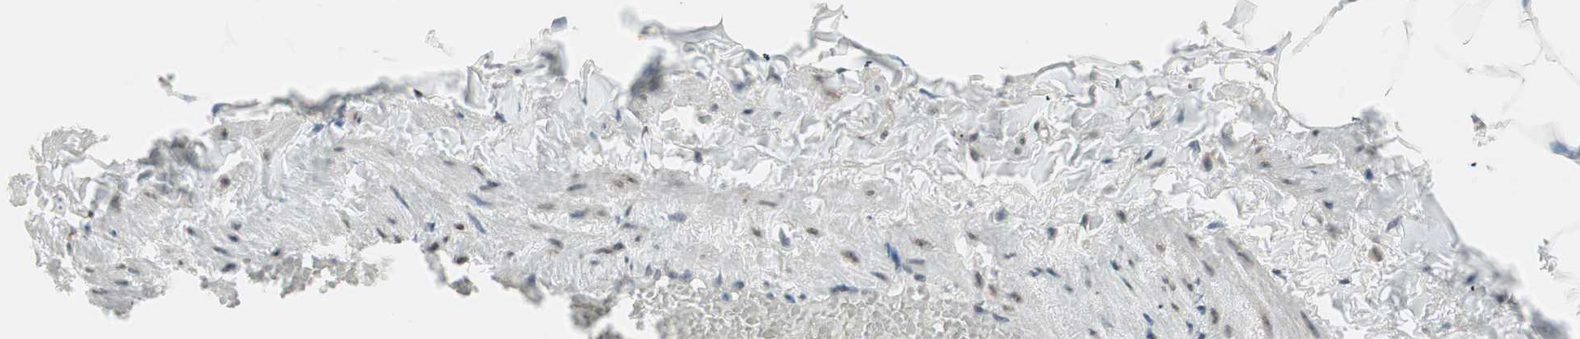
{"staining": {"intensity": "moderate", "quantity": ">75%", "location": "cytoplasmic/membranous,nuclear"}, "tissue": "adipose tissue", "cell_type": "Adipocytes", "image_type": "normal", "snomed": [{"axis": "morphology", "description": "Normal tissue, NOS"}, {"axis": "topography", "description": "Vascular tissue"}], "caption": "The photomicrograph exhibits staining of benign adipose tissue, revealing moderate cytoplasmic/membranous,nuclear protein staining (brown color) within adipocytes. The protein is stained brown, and the nuclei are stained in blue (DAB (3,3'-diaminobenzidine) IHC with brightfield microscopy, high magnification).", "gene": "BIN1", "patient": {"sex": "male", "age": 41}}